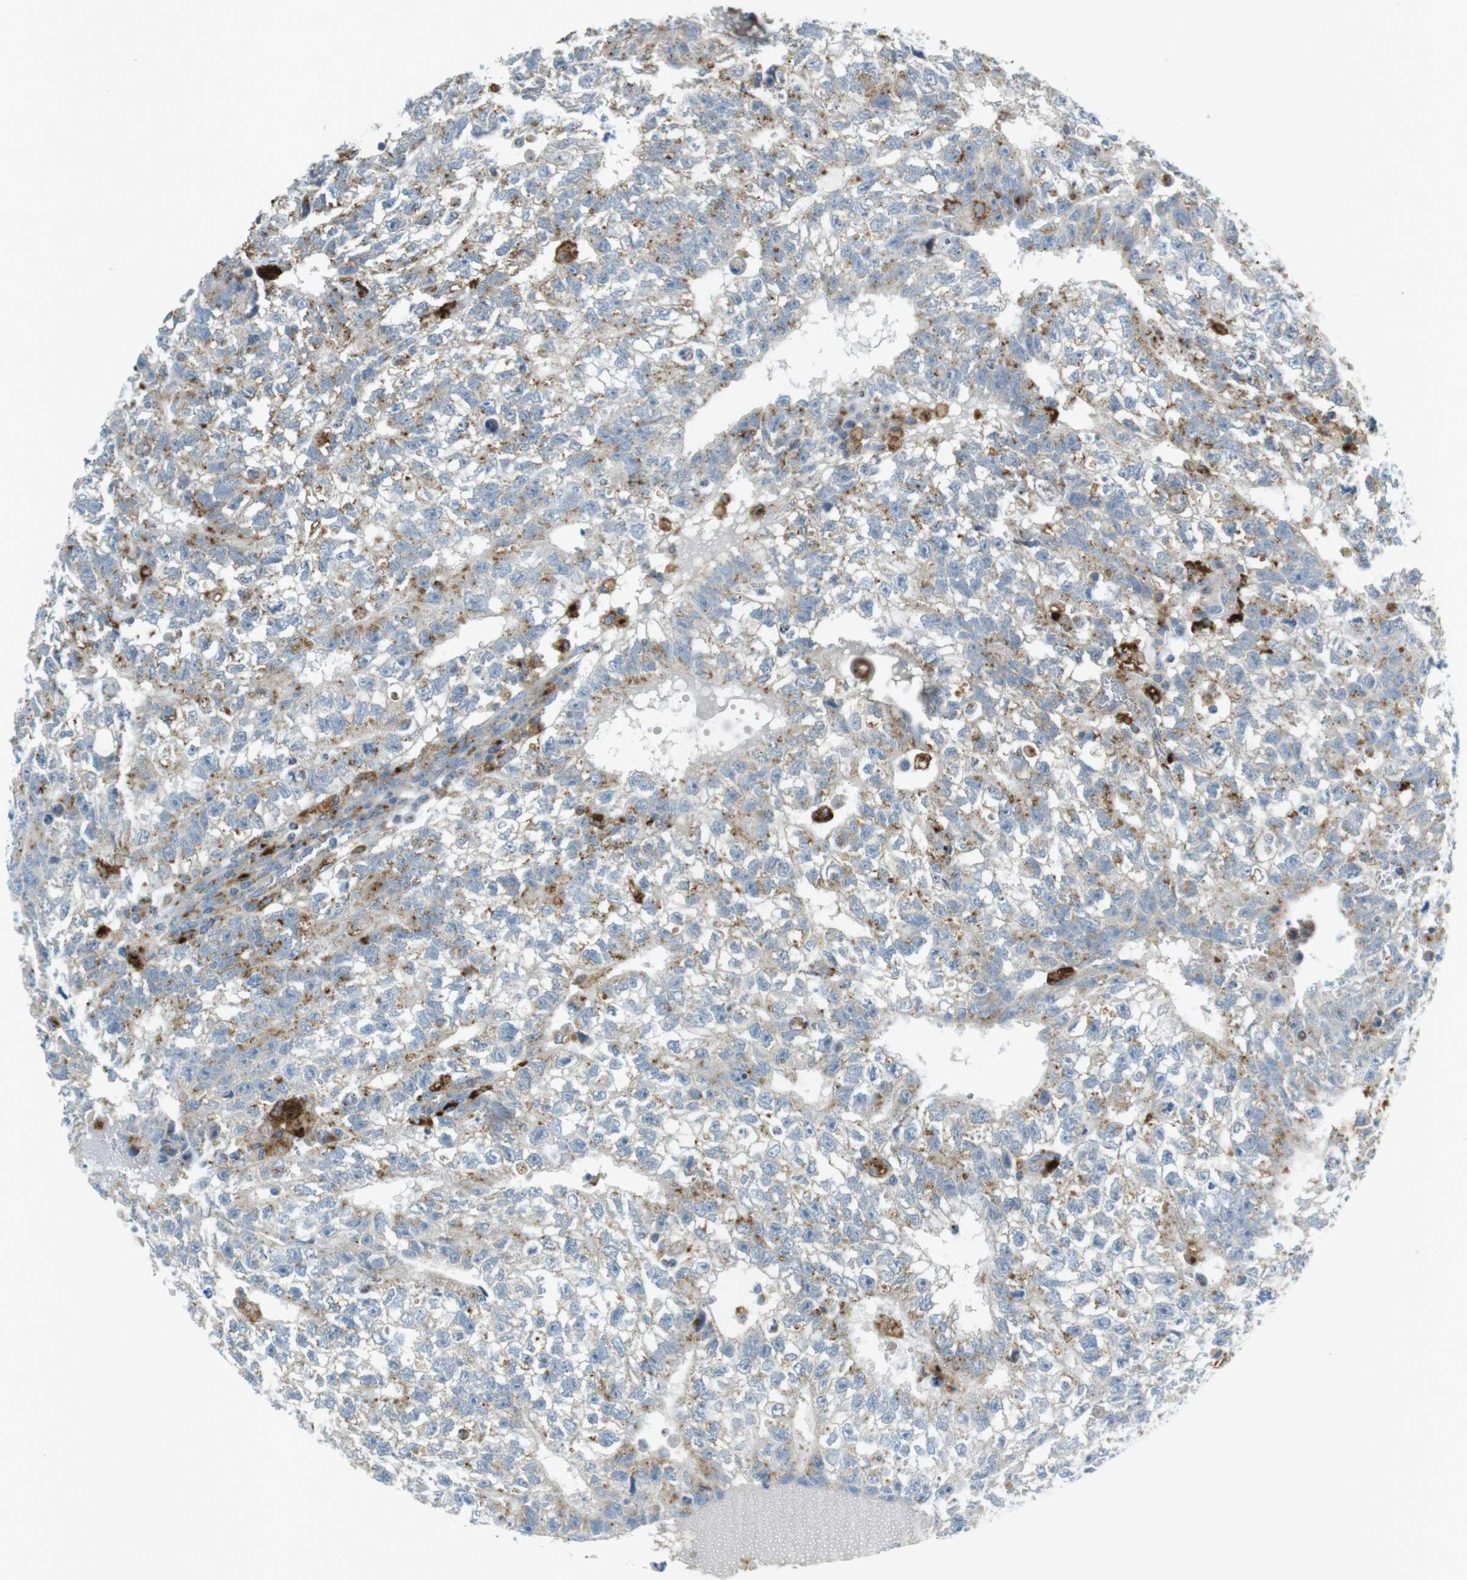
{"staining": {"intensity": "weak", "quantity": ">75%", "location": "cytoplasmic/membranous"}, "tissue": "testis cancer", "cell_type": "Tumor cells", "image_type": "cancer", "snomed": [{"axis": "morphology", "description": "Seminoma, NOS"}, {"axis": "morphology", "description": "Carcinoma, Embryonal, NOS"}, {"axis": "topography", "description": "Testis"}], "caption": "An IHC micrograph of neoplastic tissue is shown. Protein staining in brown highlights weak cytoplasmic/membranous positivity in testis cancer within tumor cells. The protein of interest is stained brown, and the nuclei are stained in blue (DAB IHC with brightfield microscopy, high magnification).", "gene": "LAMP1", "patient": {"sex": "male", "age": 38}}